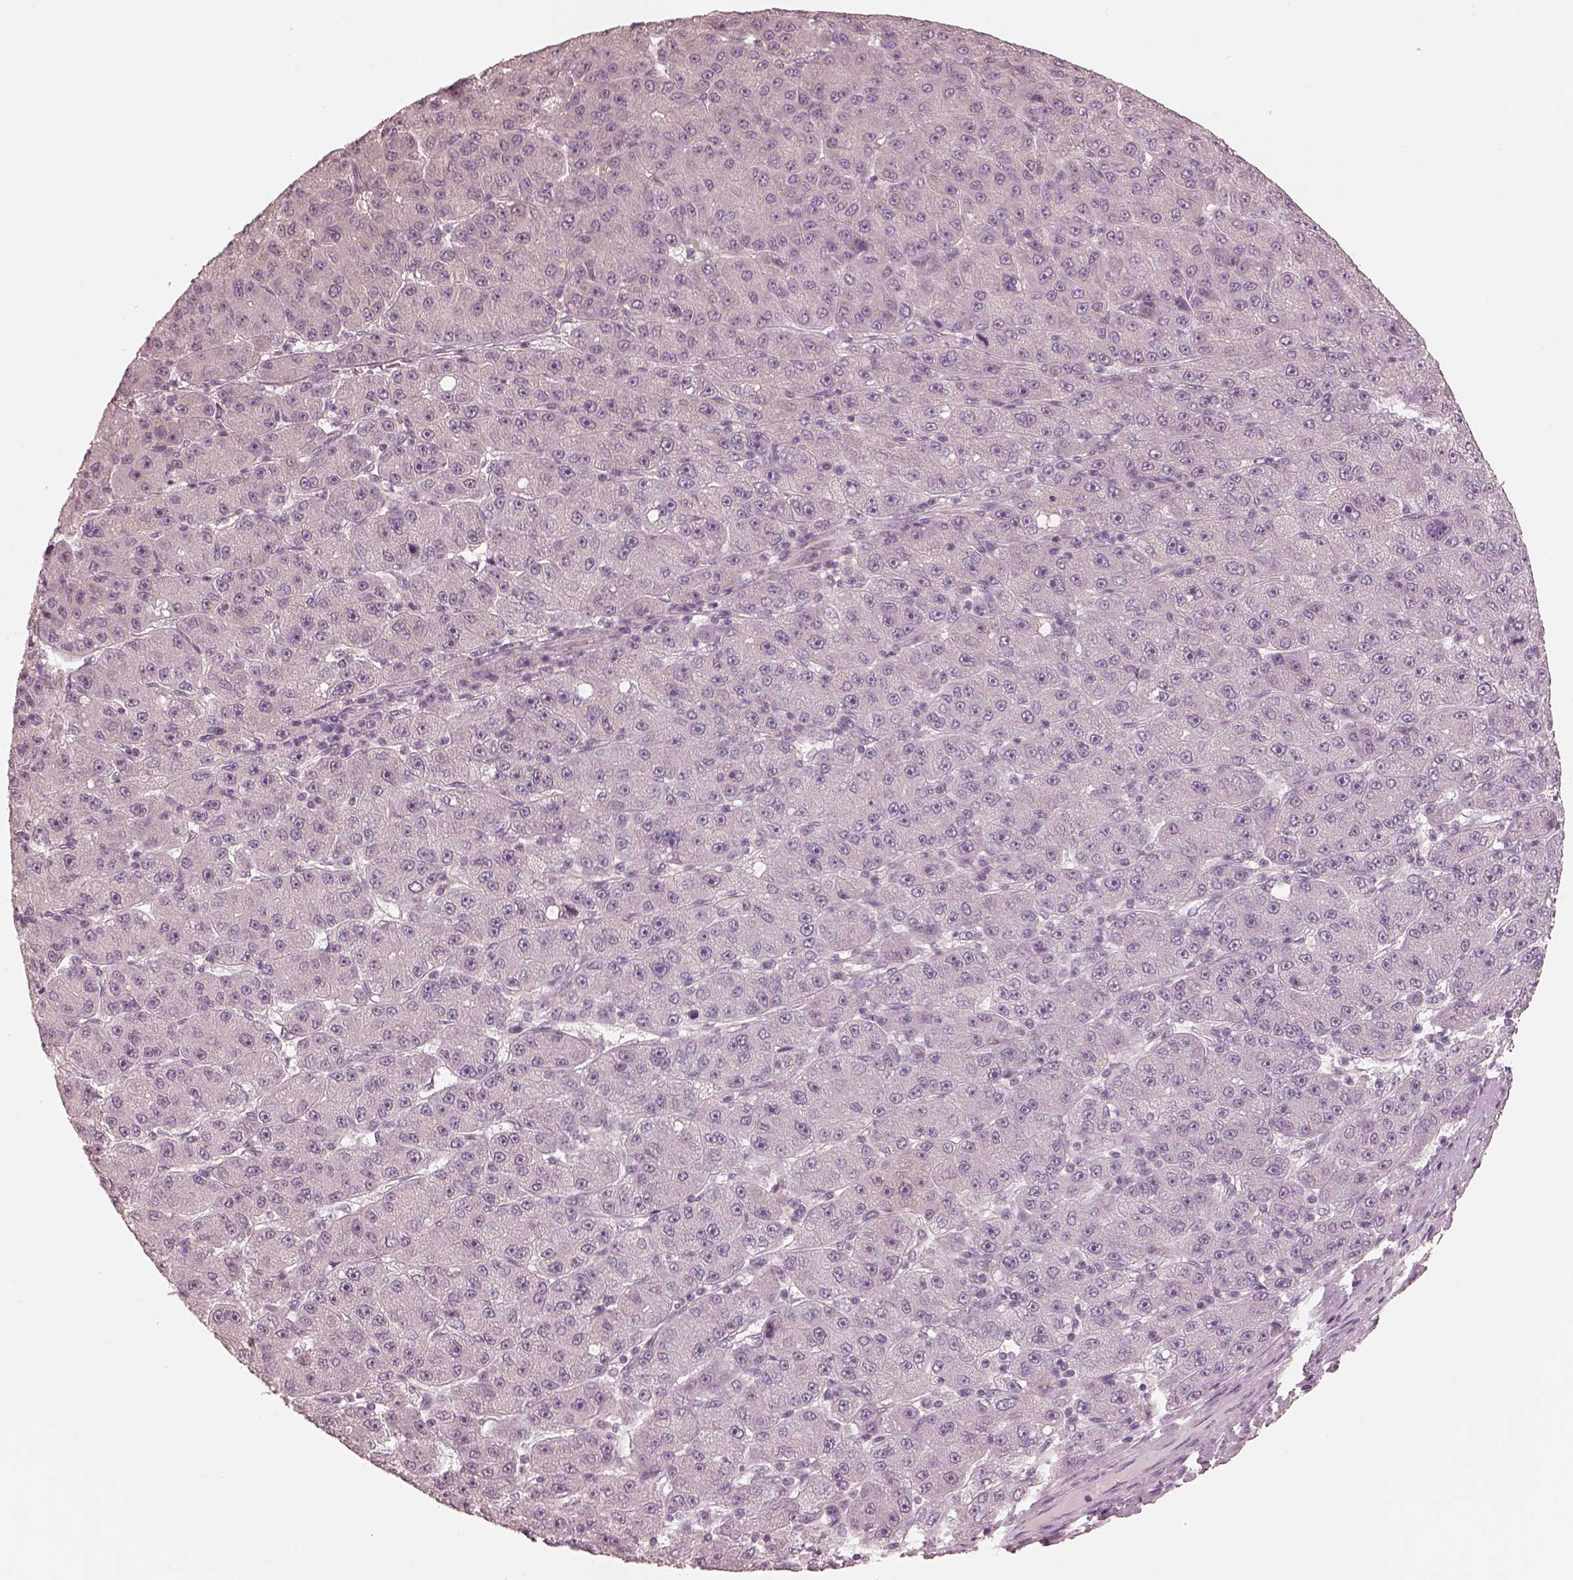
{"staining": {"intensity": "weak", "quantity": "<25%", "location": "cytoplasmic/membranous"}, "tissue": "liver cancer", "cell_type": "Tumor cells", "image_type": "cancer", "snomed": [{"axis": "morphology", "description": "Carcinoma, Hepatocellular, NOS"}, {"axis": "topography", "description": "Liver"}], "caption": "Image shows no significant protein positivity in tumor cells of liver cancer. The staining is performed using DAB (3,3'-diaminobenzidine) brown chromogen with nuclei counter-stained in using hematoxylin.", "gene": "PRKACG", "patient": {"sex": "male", "age": 67}}